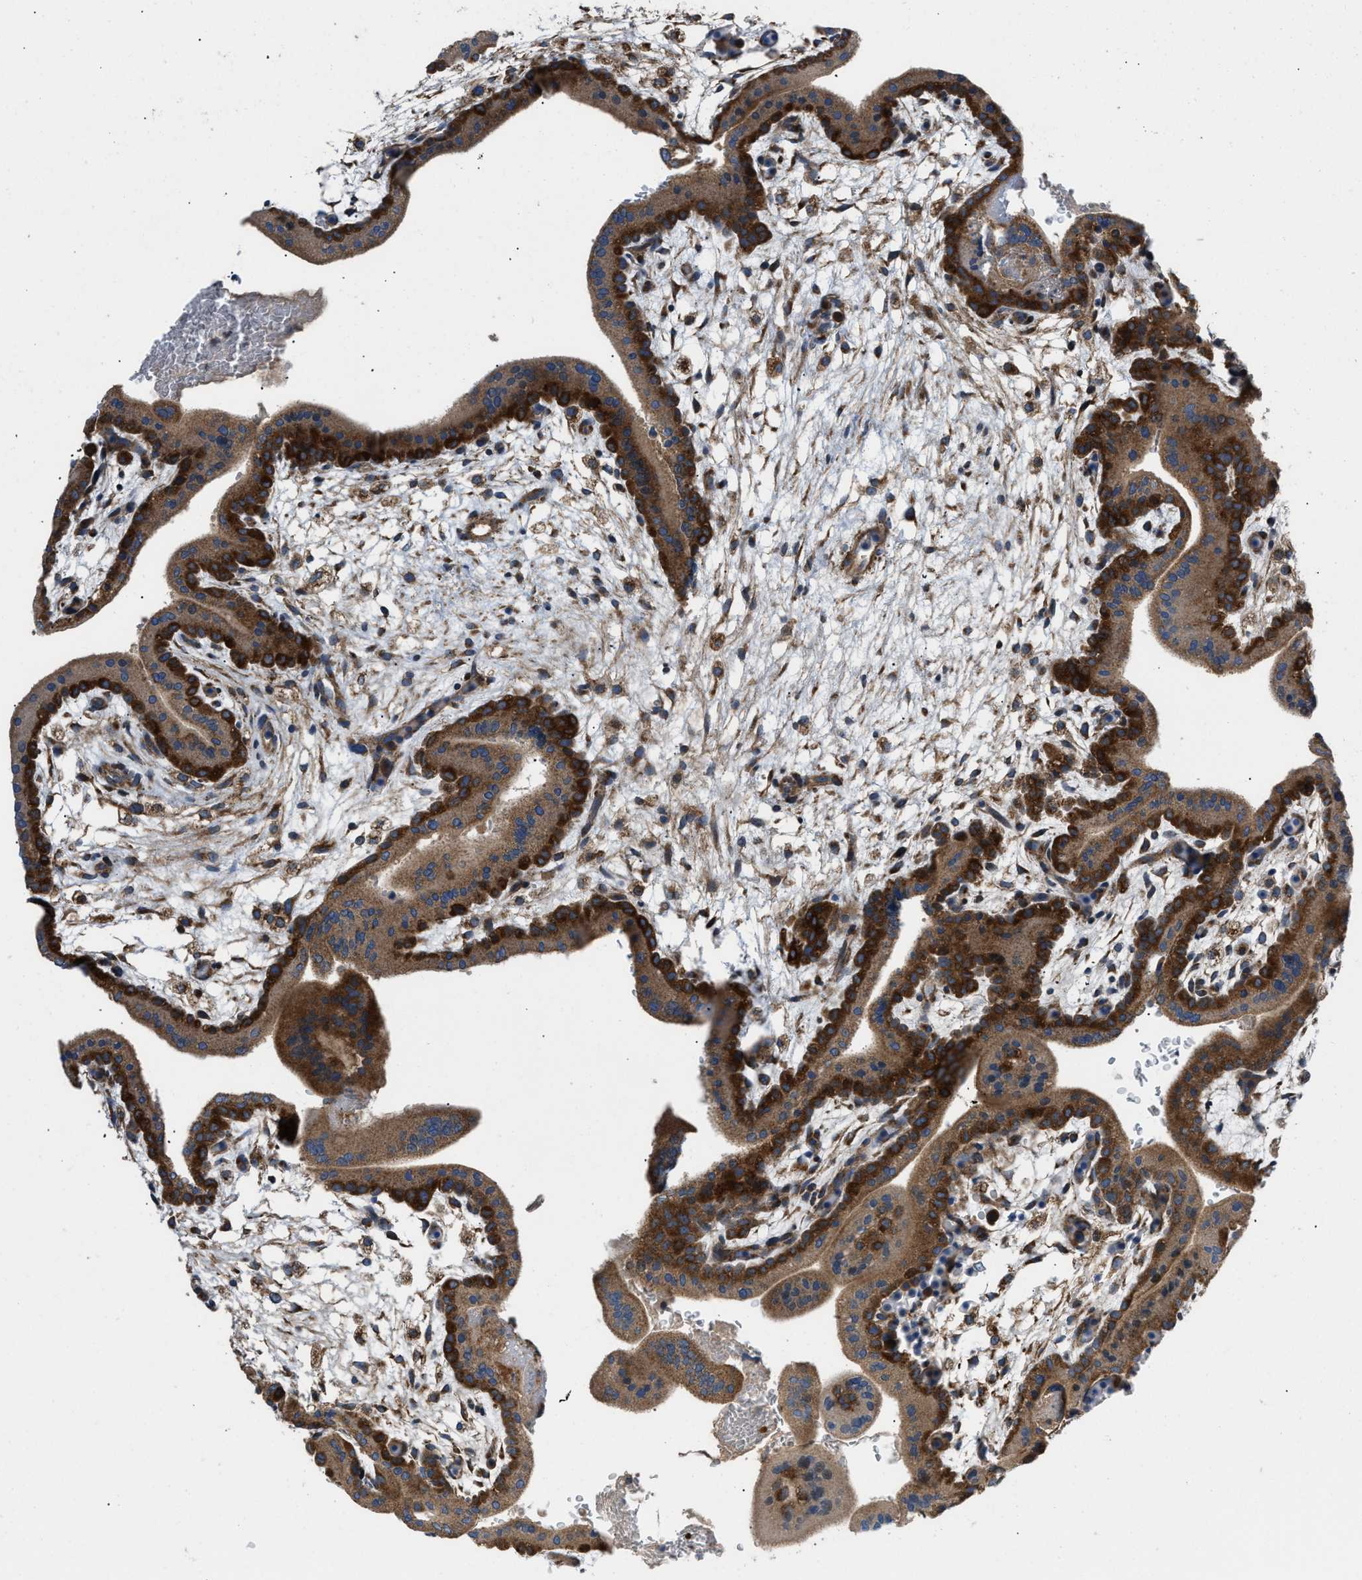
{"staining": {"intensity": "strong", "quantity": ">75%", "location": "cytoplasmic/membranous"}, "tissue": "placenta", "cell_type": "Decidual cells", "image_type": "normal", "snomed": [{"axis": "morphology", "description": "Normal tissue, NOS"}, {"axis": "topography", "description": "Placenta"}], "caption": "Protein expression analysis of unremarkable human placenta reveals strong cytoplasmic/membranous staining in about >75% of decidual cells. The protein is stained brown, and the nuclei are stained in blue (DAB (3,3'-diaminobenzidine) IHC with brightfield microscopy, high magnification).", "gene": "OPTN", "patient": {"sex": "female", "age": 35}}